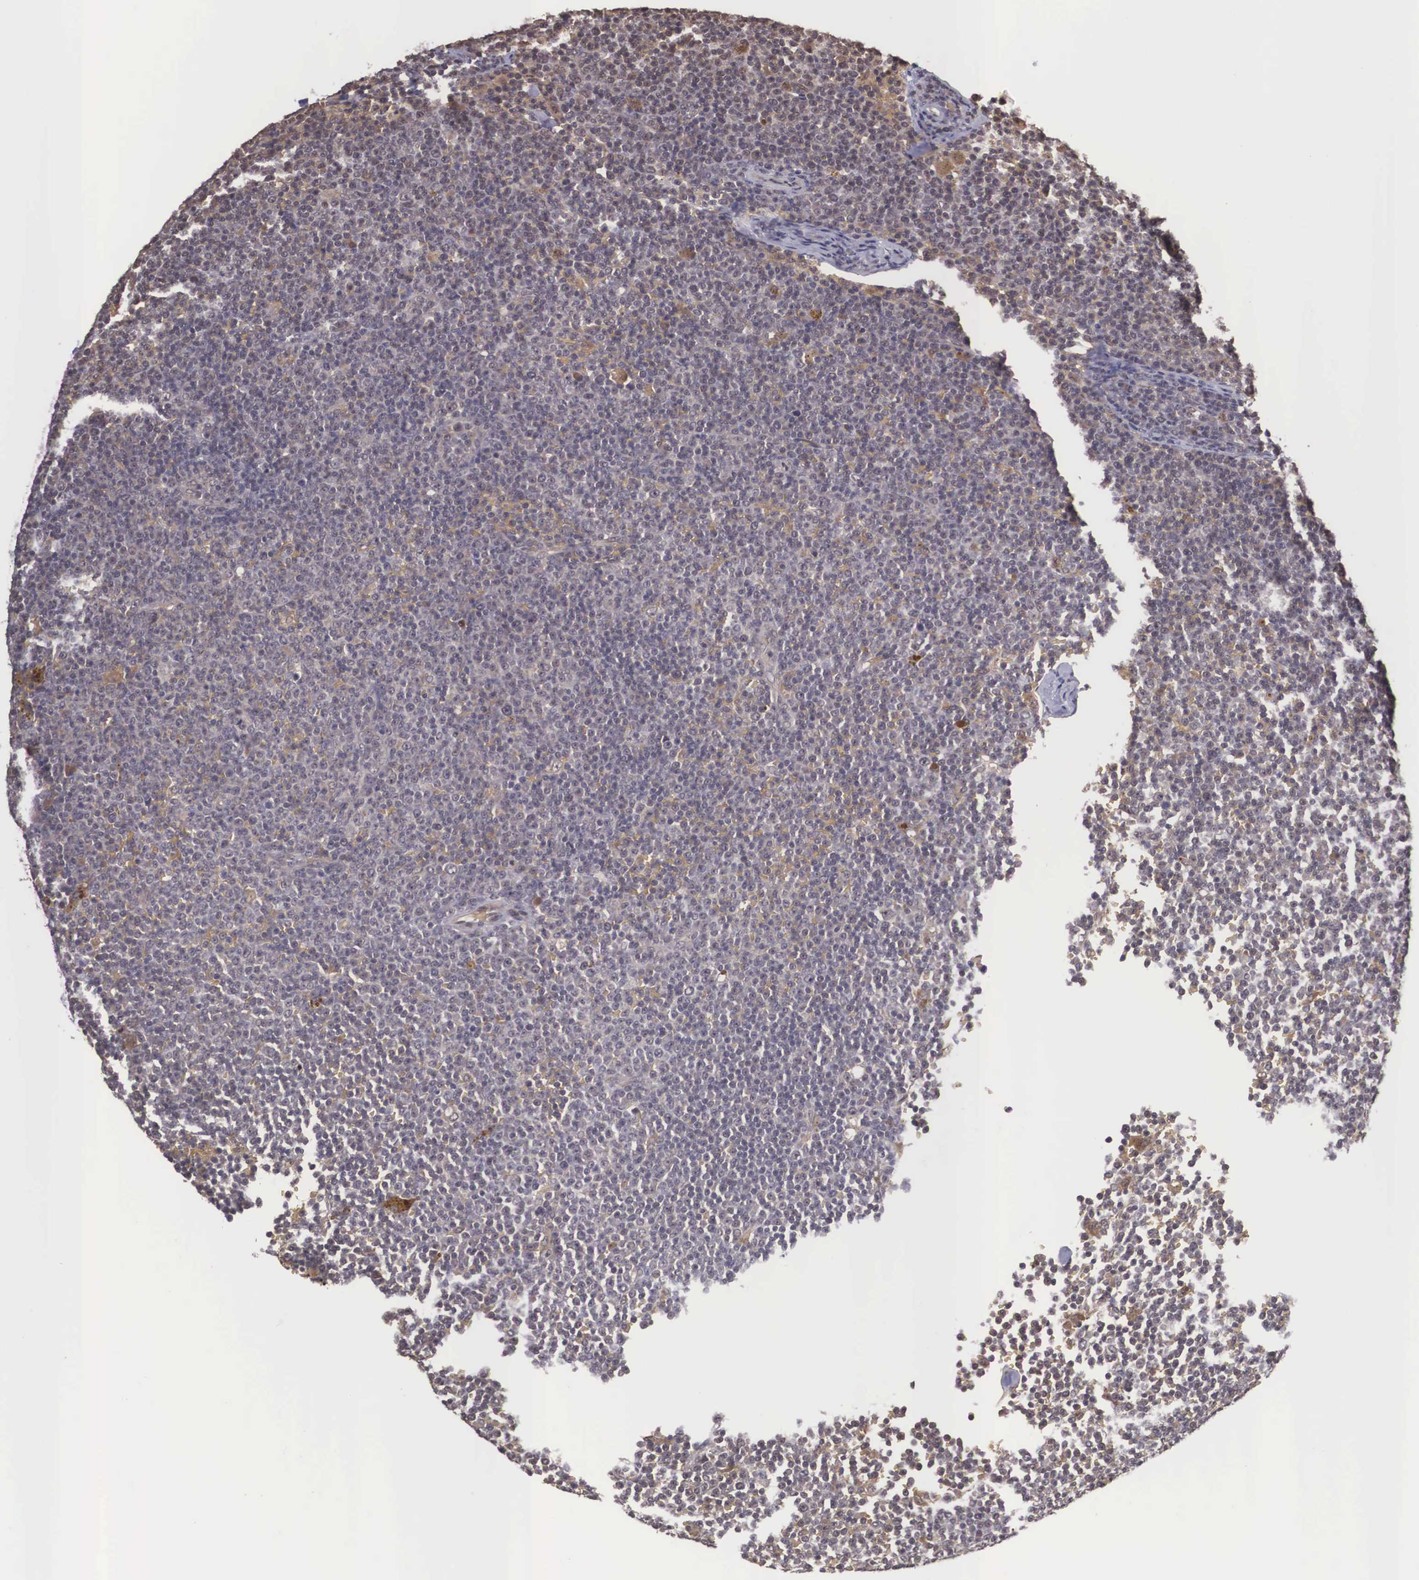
{"staining": {"intensity": "weak", "quantity": "25%-75%", "location": "cytoplasmic/membranous"}, "tissue": "lymphoma", "cell_type": "Tumor cells", "image_type": "cancer", "snomed": [{"axis": "morphology", "description": "Malignant lymphoma, non-Hodgkin's type, Low grade"}, {"axis": "topography", "description": "Lymph node"}], "caption": "Immunohistochemistry (IHC) micrograph of neoplastic tissue: lymphoma stained using immunohistochemistry exhibits low levels of weak protein expression localized specifically in the cytoplasmic/membranous of tumor cells, appearing as a cytoplasmic/membranous brown color.", "gene": "VASH1", "patient": {"sex": "male", "age": 50}}